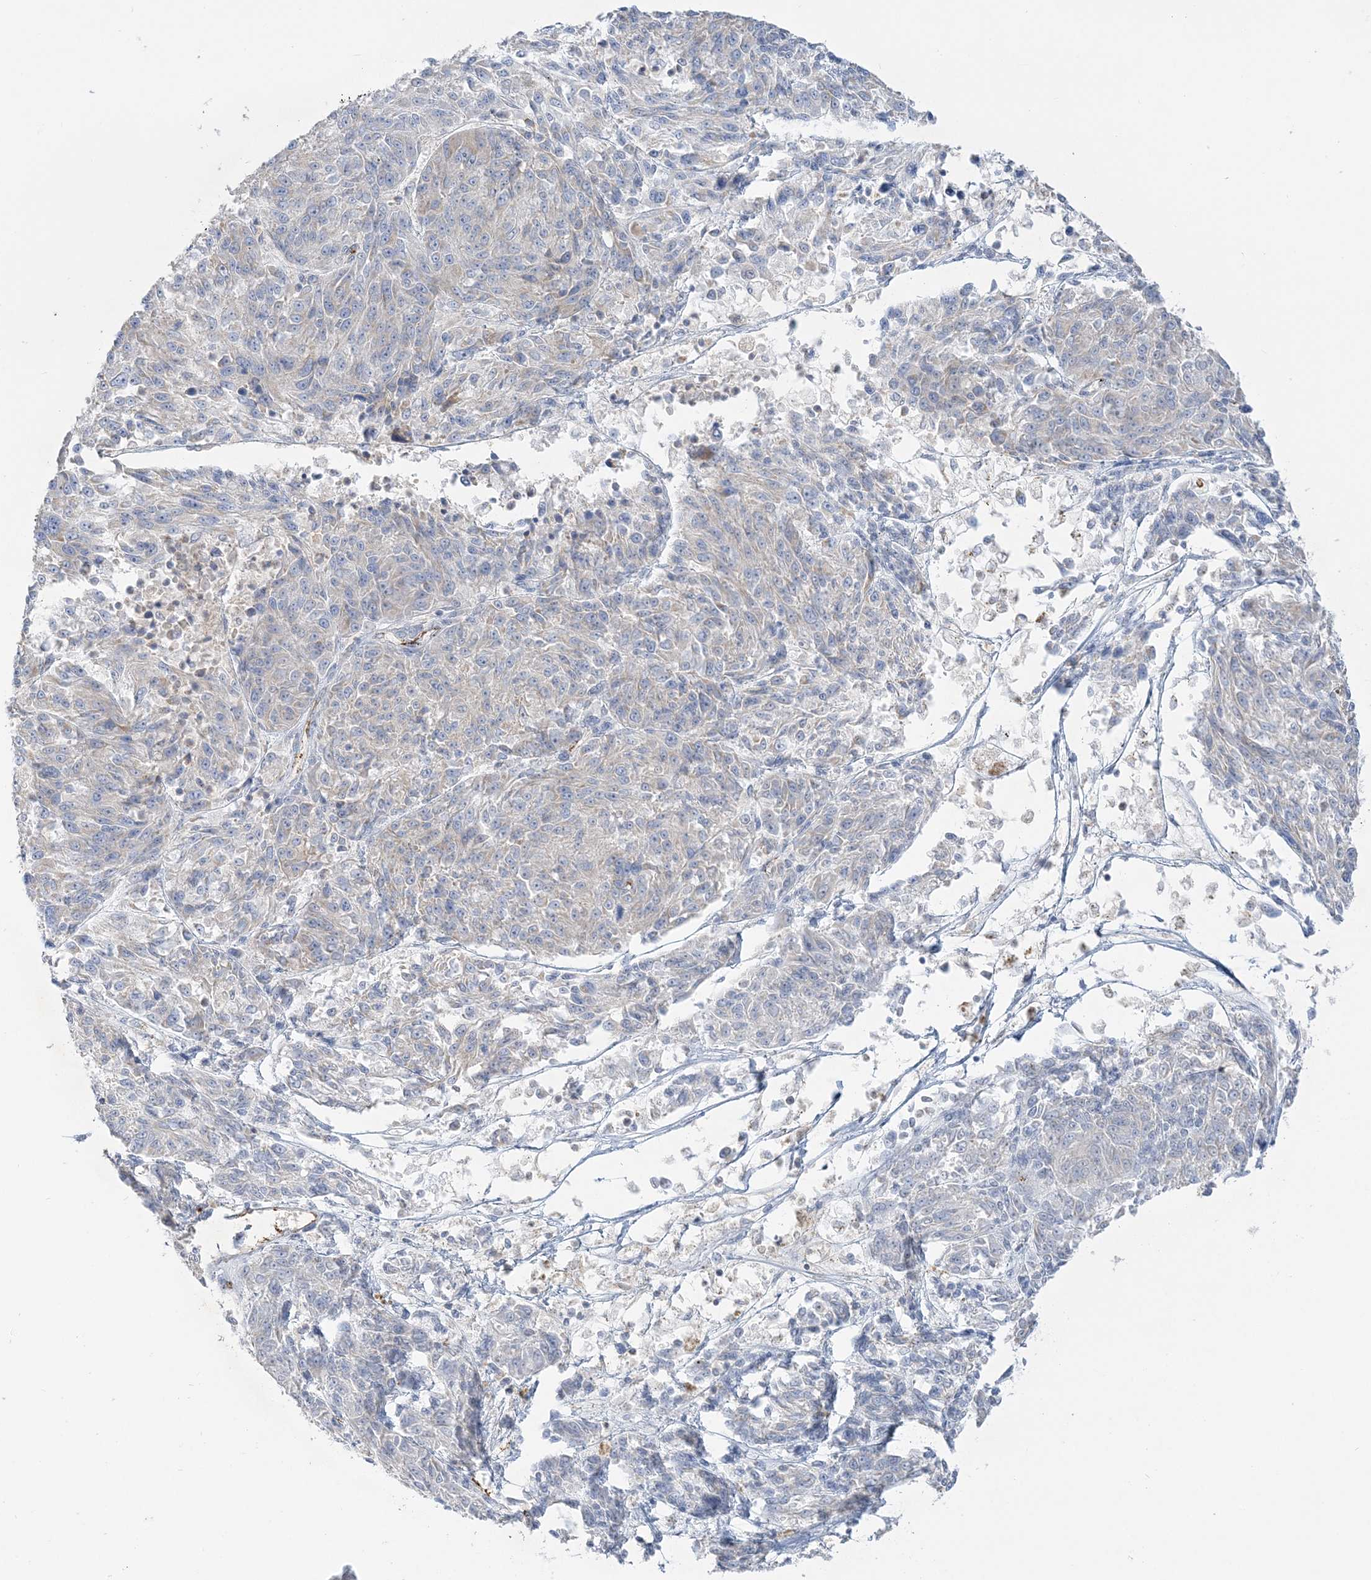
{"staining": {"intensity": "negative", "quantity": "none", "location": "none"}, "tissue": "melanoma", "cell_type": "Tumor cells", "image_type": "cancer", "snomed": [{"axis": "morphology", "description": "Malignant melanoma, NOS"}, {"axis": "topography", "description": "Skin"}], "caption": "IHC photomicrograph of neoplastic tissue: human malignant melanoma stained with DAB (3,3'-diaminobenzidine) demonstrates no significant protein expression in tumor cells.", "gene": "INPP1", "patient": {"sex": "male", "age": 53}}